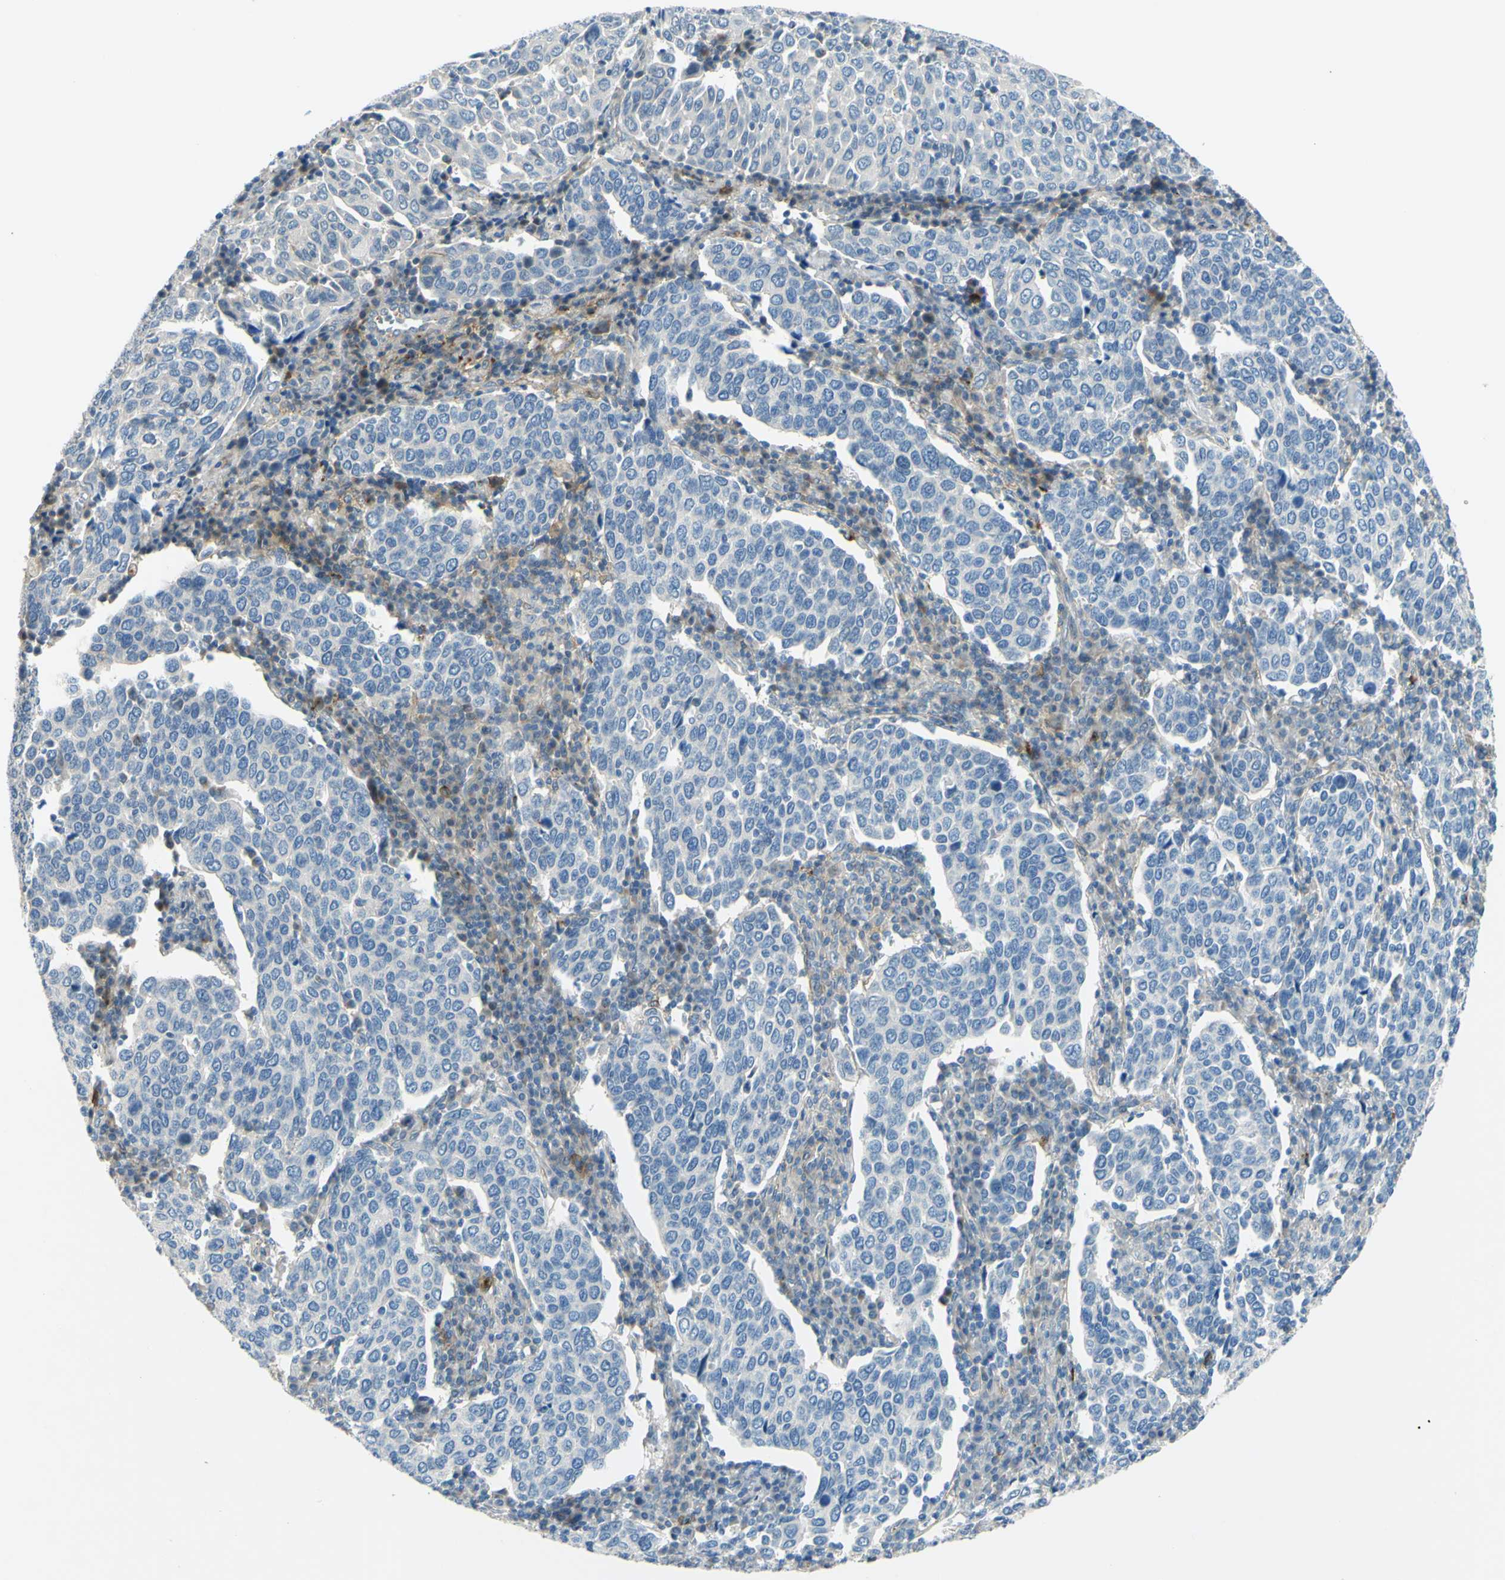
{"staining": {"intensity": "negative", "quantity": "none", "location": "none"}, "tissue": "cervical cancer", "cell_type": "Tumor cells", "image_type": "cancer", "snomed": [{"axis": "morphology", "description": "Squamous cell carcinoma, NOS"}, {"axis": "topography", "description": "Cervix"}], "caption": "A photomicrograph of human cervical cancer is negative for staining in tumor cells.", "gene": "ARHGAP1", "patient": {"sex": "female", "age": 40}}